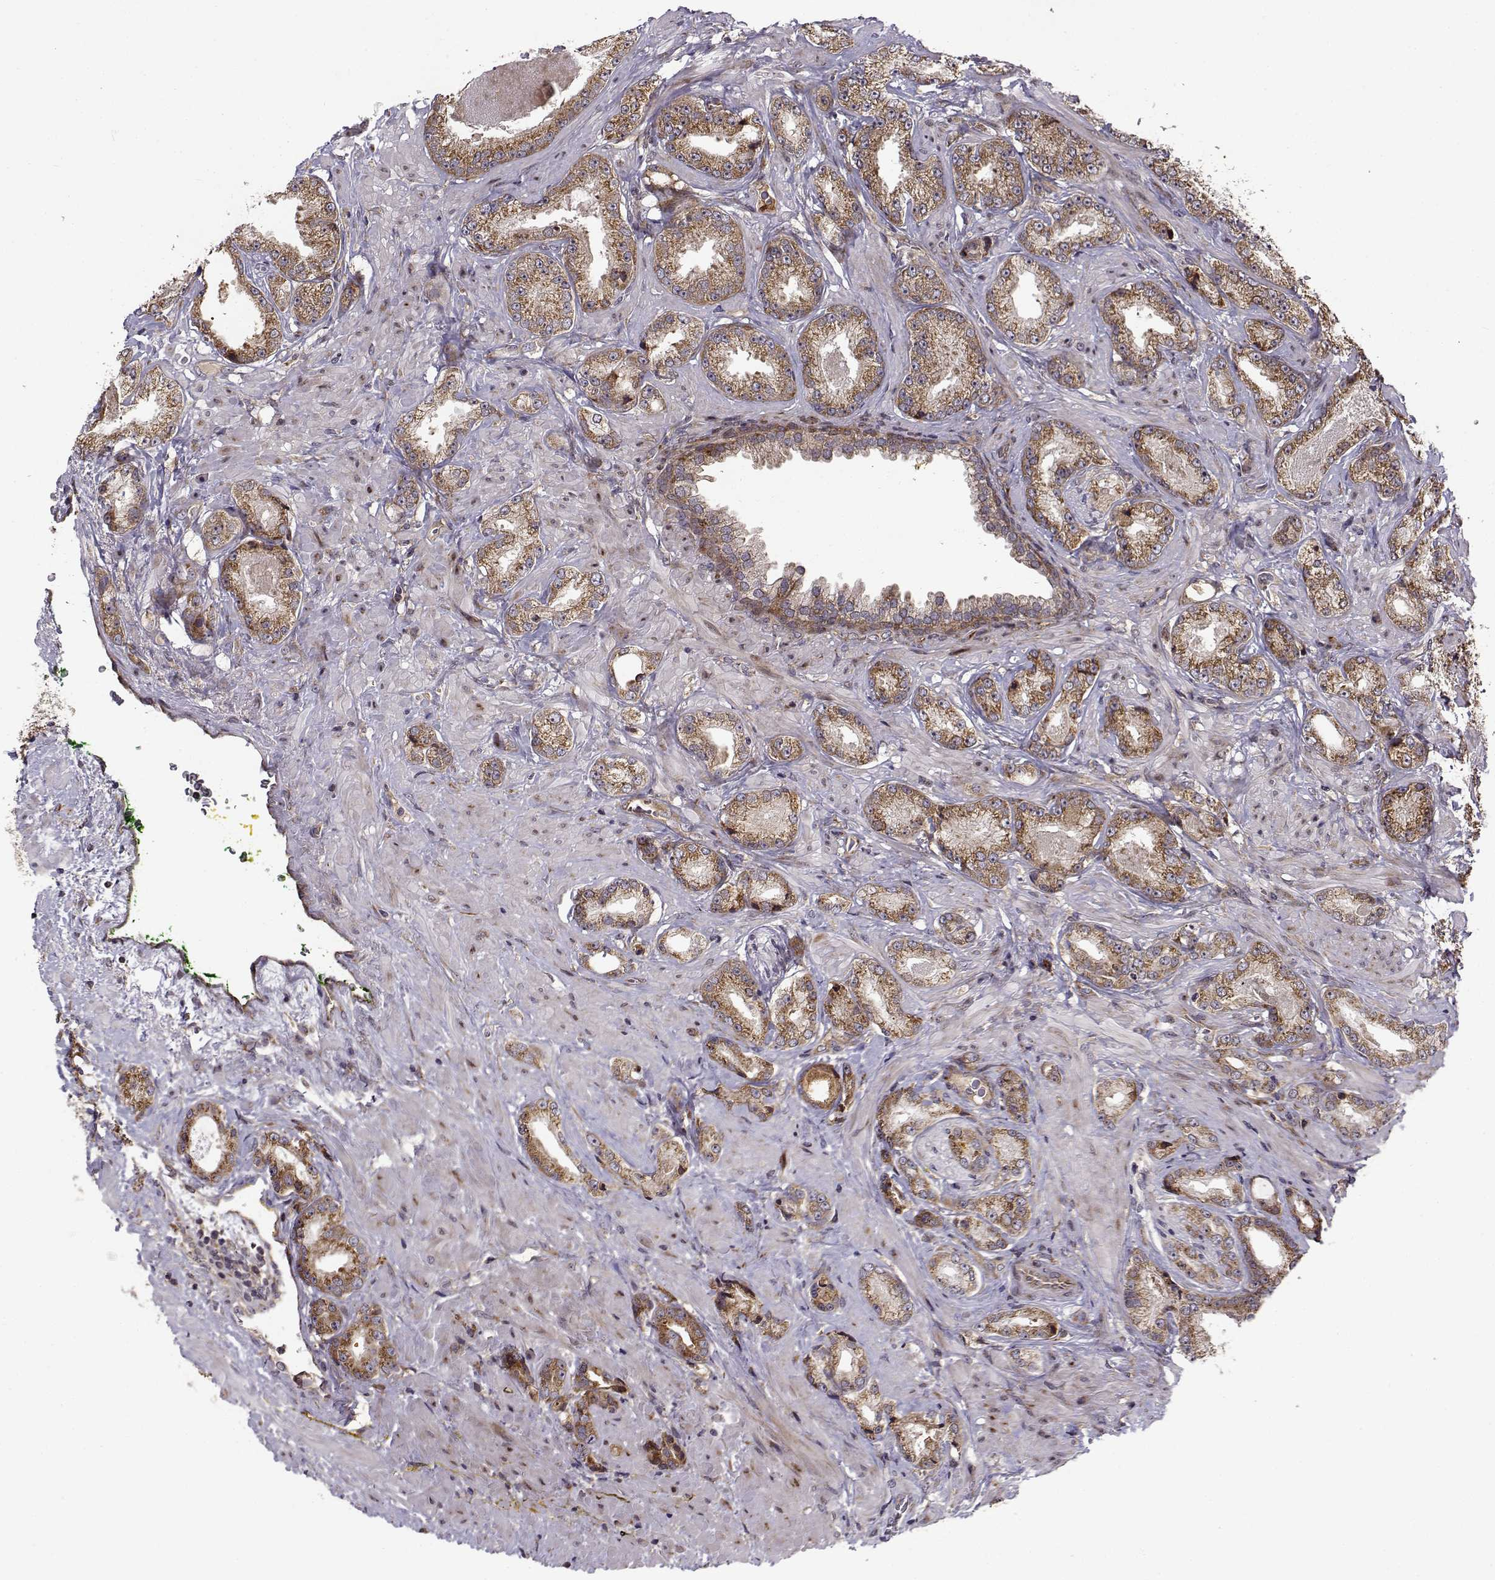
{"staining": {"intensity": "strong", "quantity": ">75%", "location": "cytoplasmic/membranous"}, "tissue": "prostate cancer", "cell_type": "Tumor cells", "image_type": "cancer", "snomed": [{"axis": "morphology", "description": "Adenocarcinoma, Low grade"}, {"axis": "topography", "description": "Prostate"}], "caption": "A brown stain labels strong cytoplasmic/membranous positivity of a protein in human prostate cancer (low-grade adenocarcinoma) tumor cells. (DAB IHC, brown staining for protein, blue staining for nuclei).", "gene": "RPL31", "patient": {"sex": "male", "age": 68}}